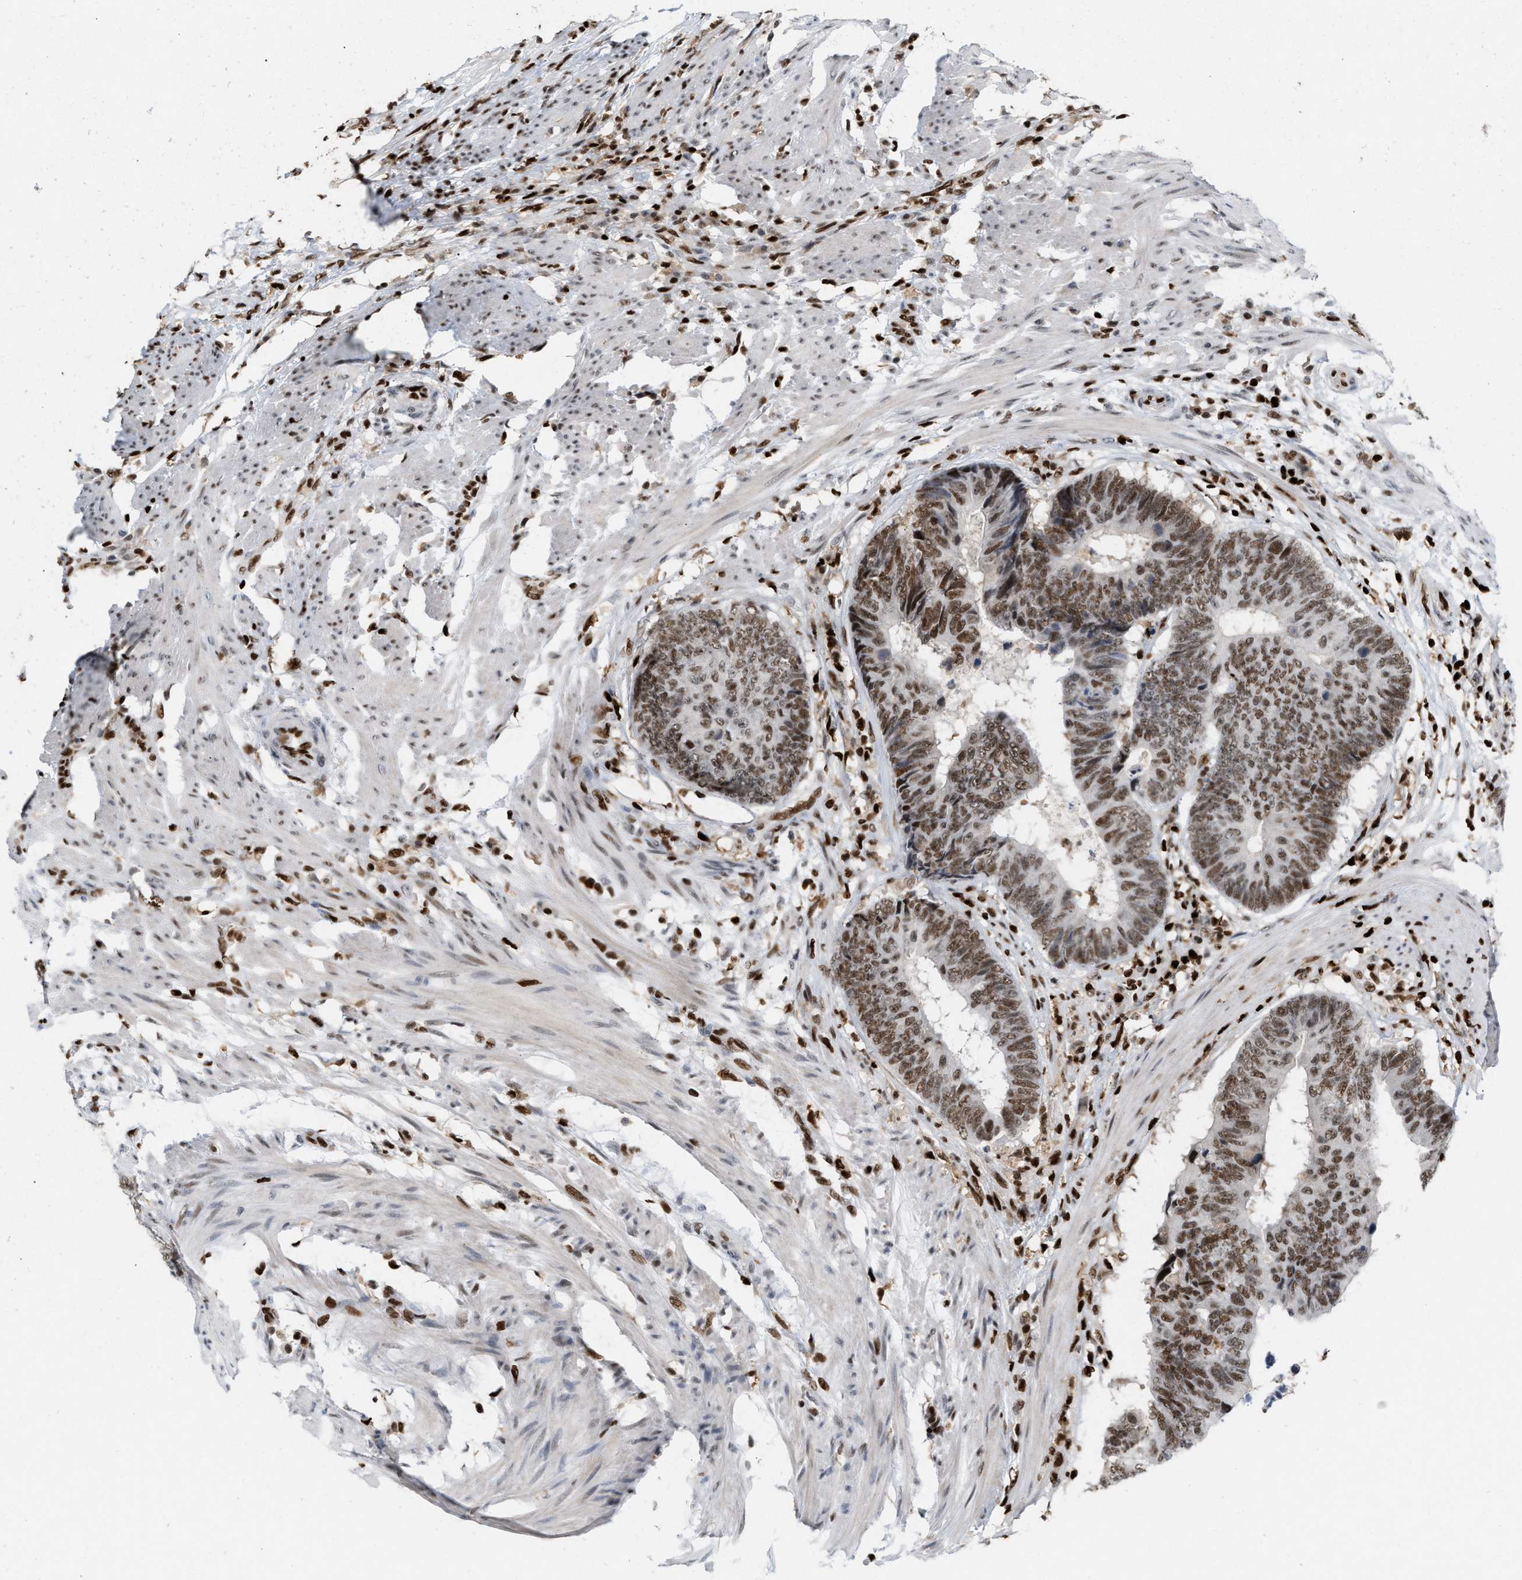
{"staining": {"intensity": "strong", "quantity": ">75%", "location": "nuclear"}, "tissue": "colorectal cancer", "cell_type": "Tumor cells", "image_type": "cancer", "snomed": [{"axis": "morphology", "description": "Adenocarcinoma, NOS"}, {"axis": "topography", "description": "Colon"}], "caption": "DAB (3,3'-diaminobenzidine) immunohistochemical staining of colorectal adenocarcinoma exhibits strong nuclear protein positivity in about >75% of tumor cells.", "gene": "RNASEK-C17orf49", "patient": {"sex": "male", "age": 56}}